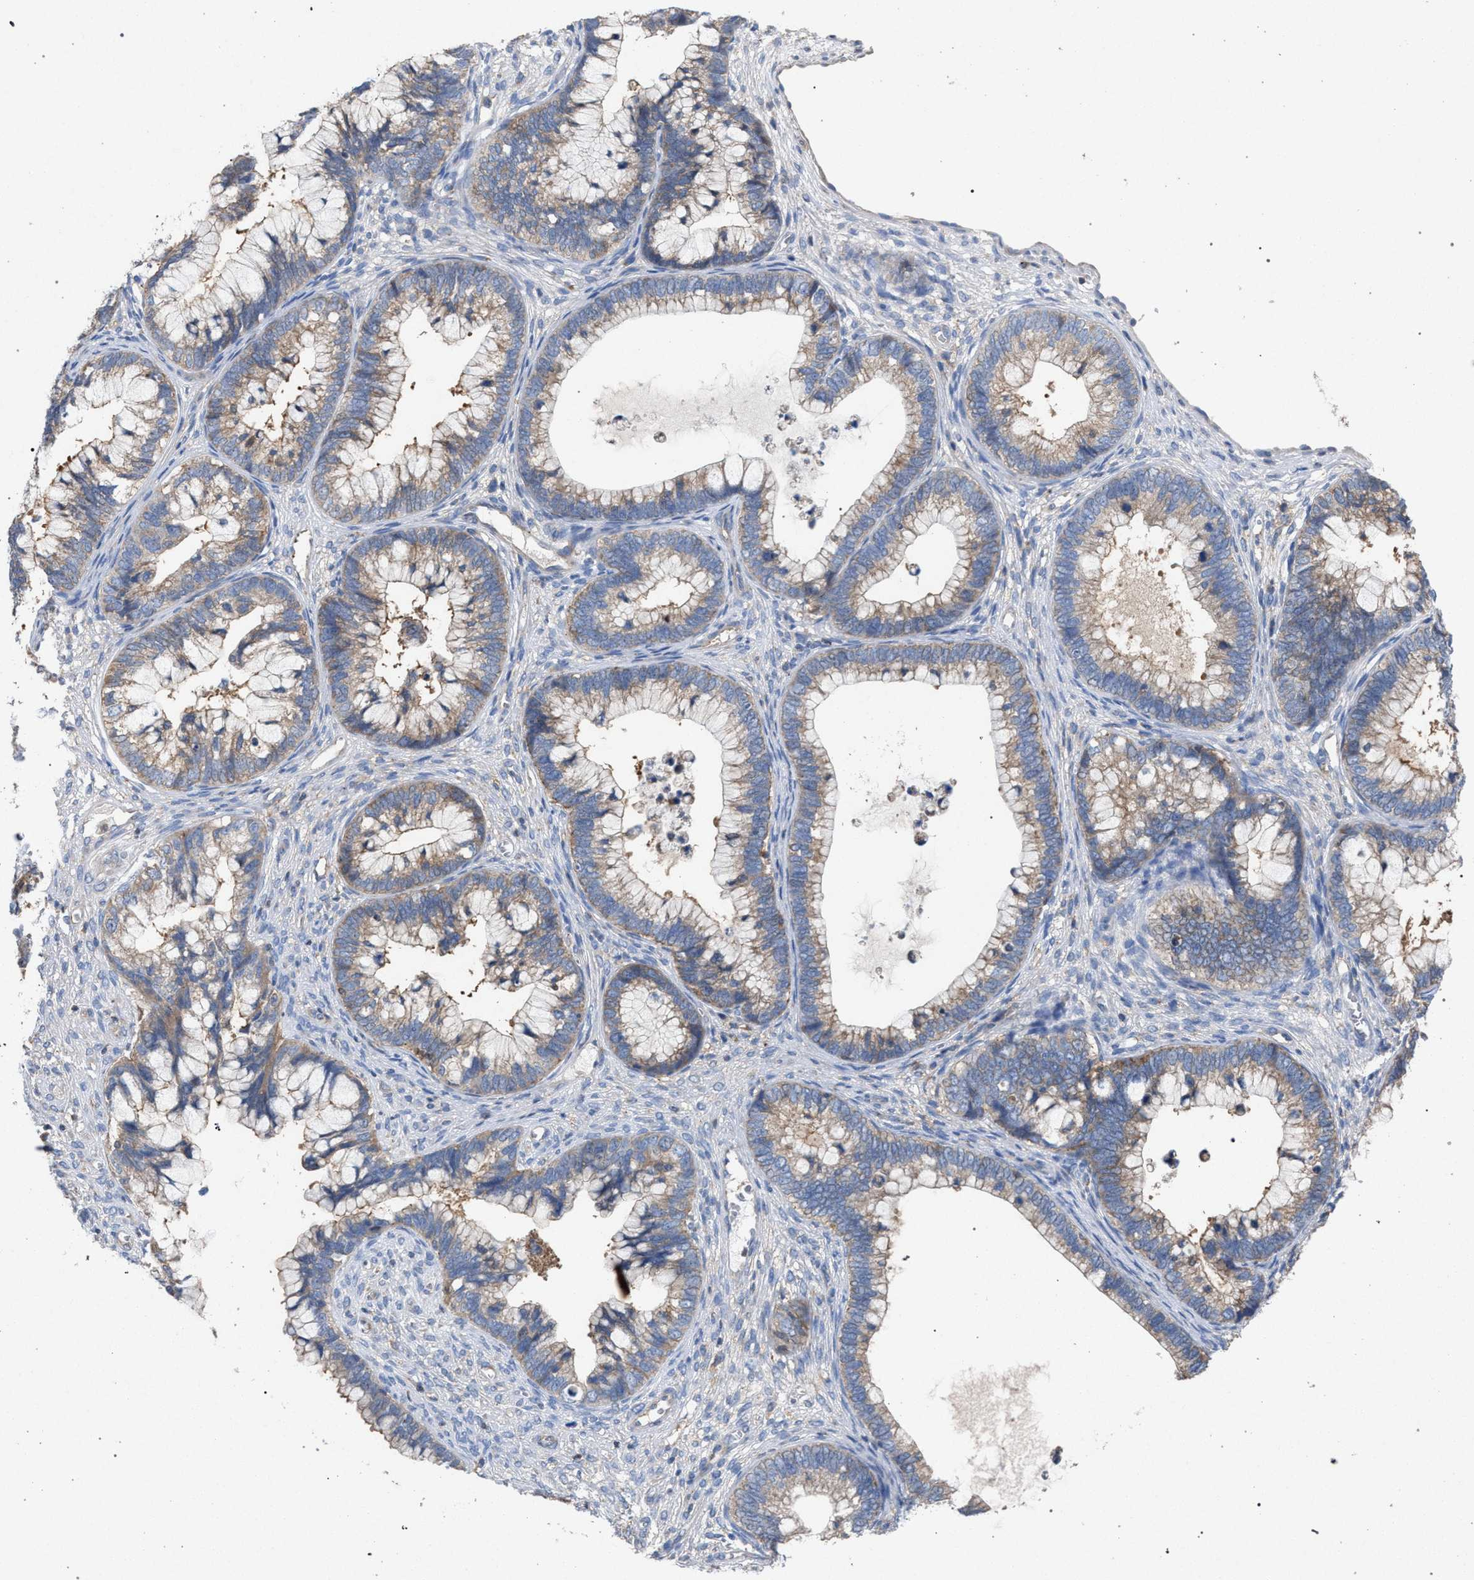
{"staining": {"intensity": "weak", "quantity": ">75%", "location": "cytoplasmic/membranous"}, "tissue": "cervical cancer", "cell_type": "Tumor cells", "image_type": "cancer", "snomed": [{"axis": "morphology", "description": "Adenocarcinoma, NOS"}, {"axis": "topography", "description": "Cervix"}], "caption": "Adenocarcinoma (cervical) tissue reveals weak cytoplasmic/membranous expression in approximately >75% of tumor cells, visualized by immunohistochemistry. The protein is stained brown, and the nuclei are stained in blue (DAB (3,3'-diaminobenzidine) IHC with brightfield microscopy, high magnification).", "gene": "VPS13A", "patient": {"sex": "female", "age": 44}}